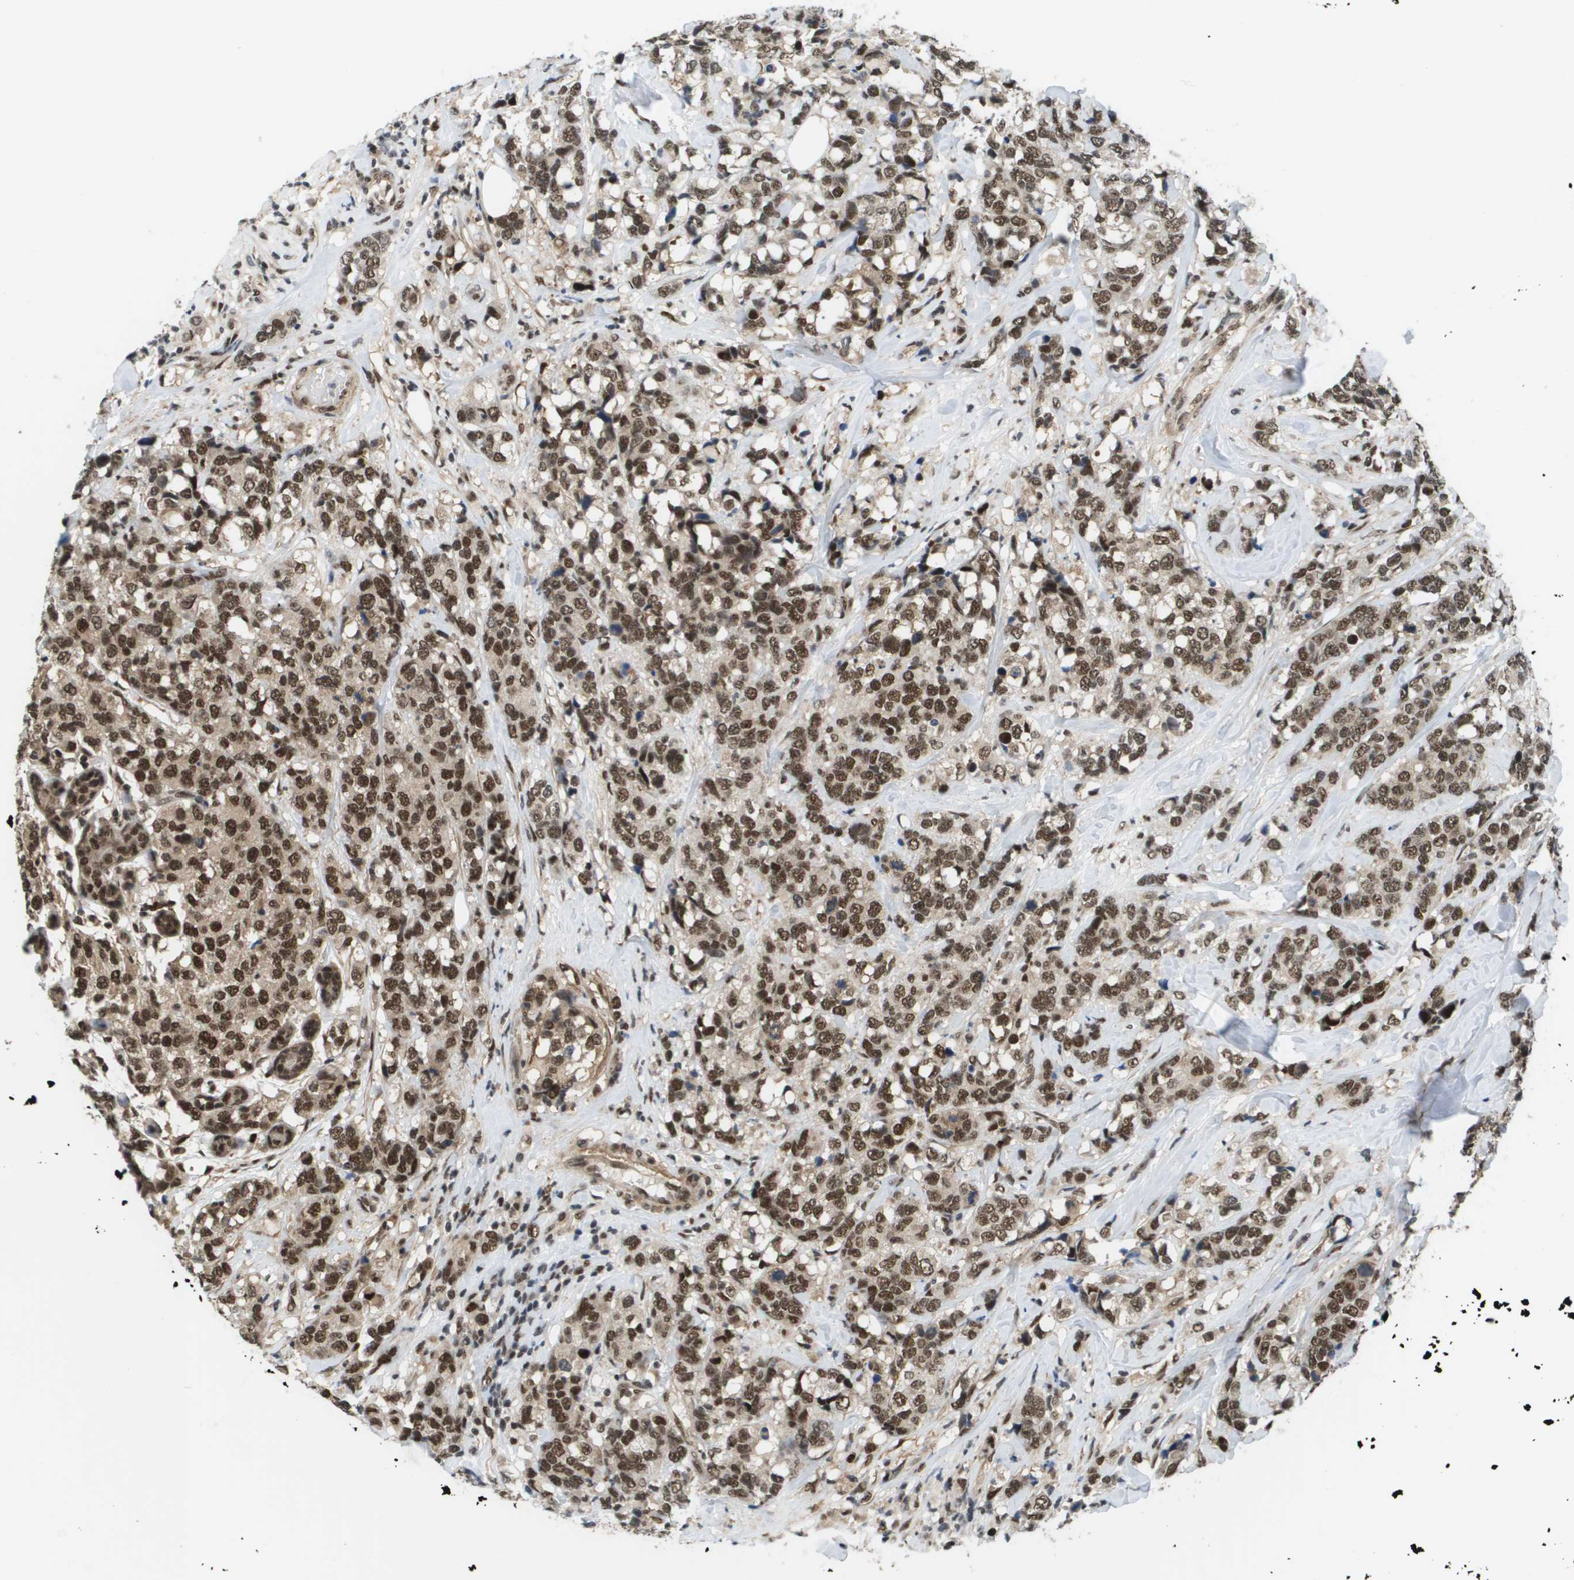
{"staining": {"intensity": "strong", "quantity": ">75%", "location": "cytoplasmic/membranous,nuclear"}, "tissue": "breast cancer", "cell_type": "Tumor cells", "image_type": "cancer", "snomed": [{"axis": "morphology", "description": "Lobular carcinoma"}, {"axis": "topography", "description": "Breast"}], "caption": "About >75% of tumor cells in human breast cancer demonstrate strong cytoplasmic/membranous and nuclear protein staining as visualized by brown immunohistochemical staining.", "gene": "PRCC", "patient": {"sex": "female", "age": 59}}